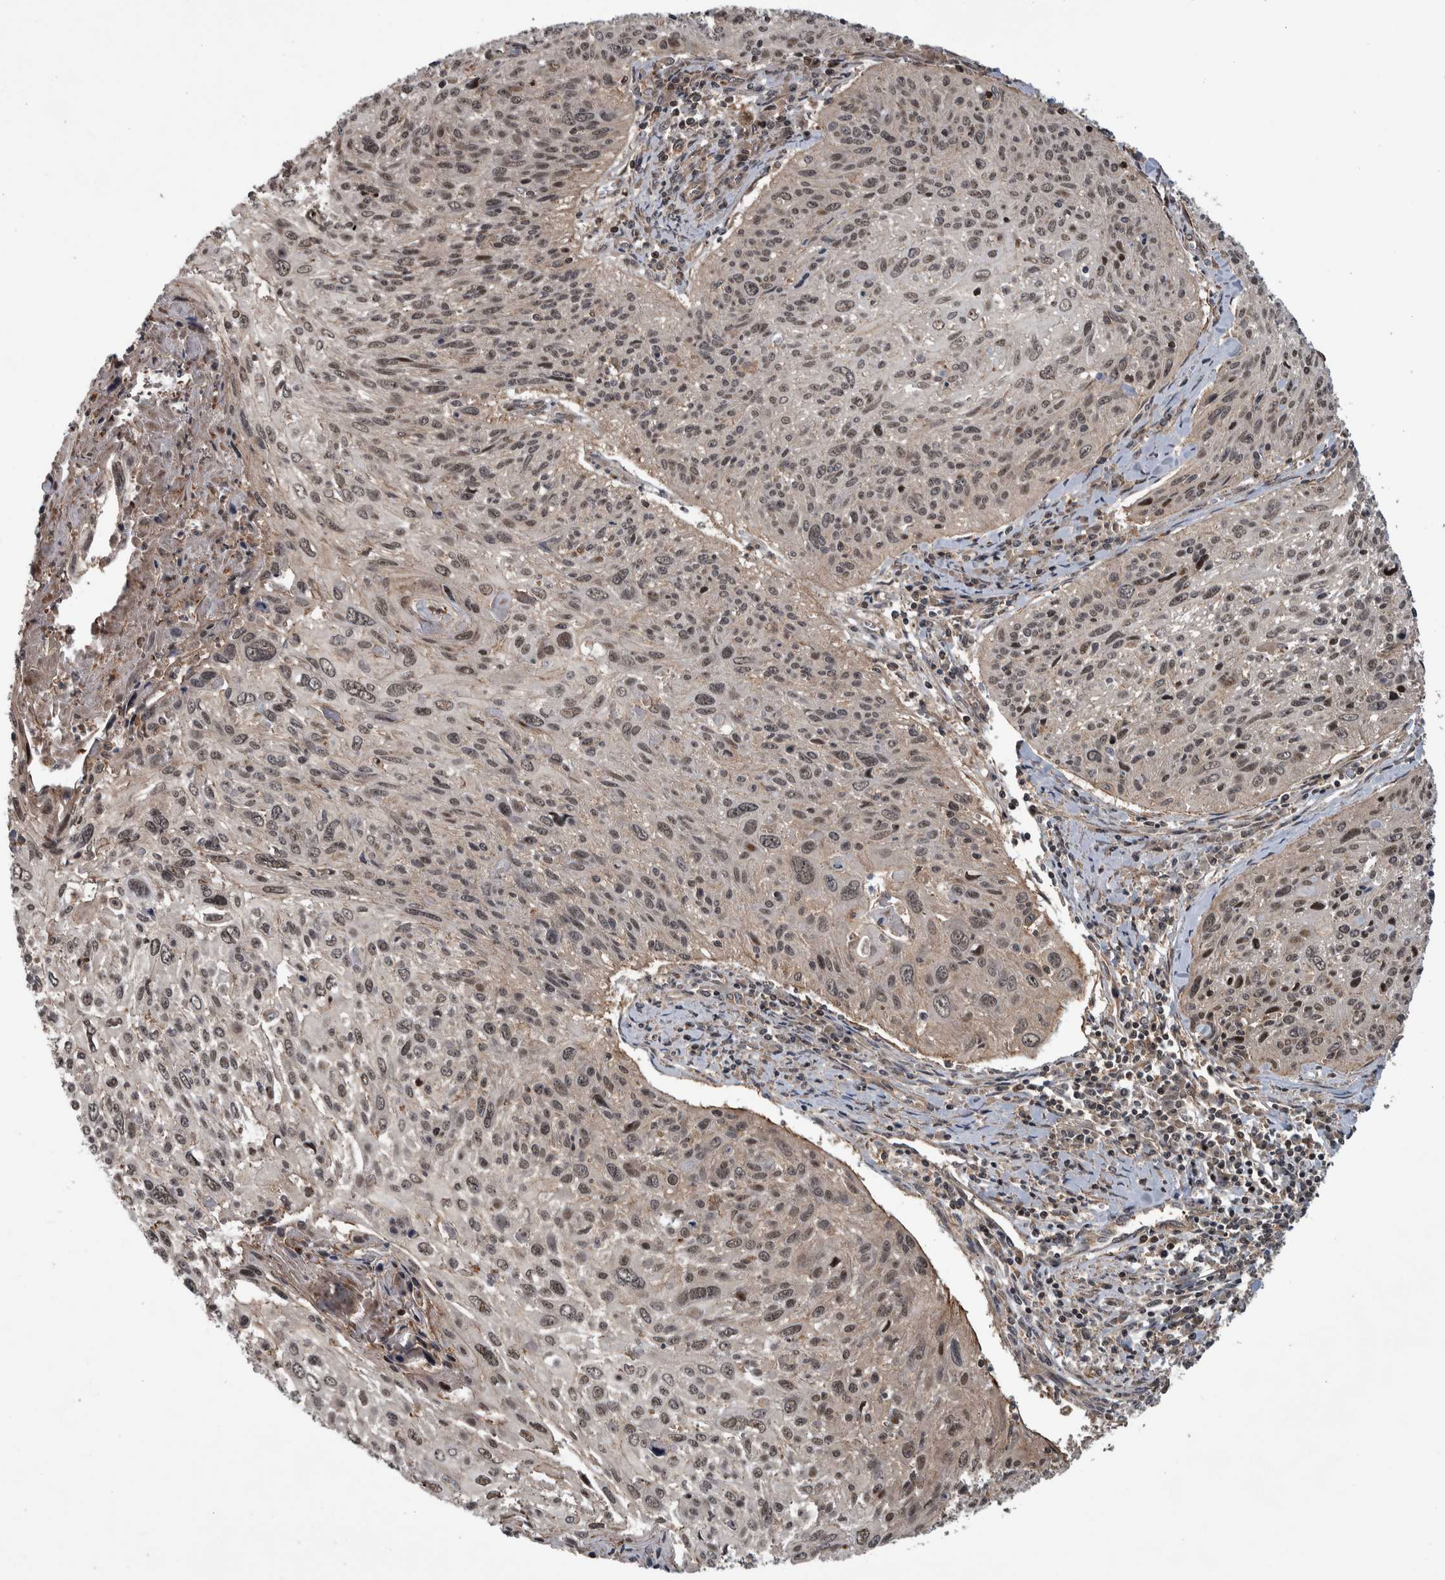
{"staining": {"intensity": "weak", "quantity": ">75%", "location": "cytoplasmic/membranous,nuclear"}, "tissue": "cervical cancer", "cell_type": "Tumor cells", "image_type": "cancer", "snomed": [{"axis": "morphology", "description": "Squamous cell carcinoma, NOS"}, {"axis": "topography", "description": "Cervix"}], "caption": "Weak cytoplasmic/membranous and nuclear expression is identified in approximately >75% of tumor cells in cervical cancer (squamous cell carcinoma).", "gene": "ARFGEF1", "patient": {"sex": "female", "age": 51}}